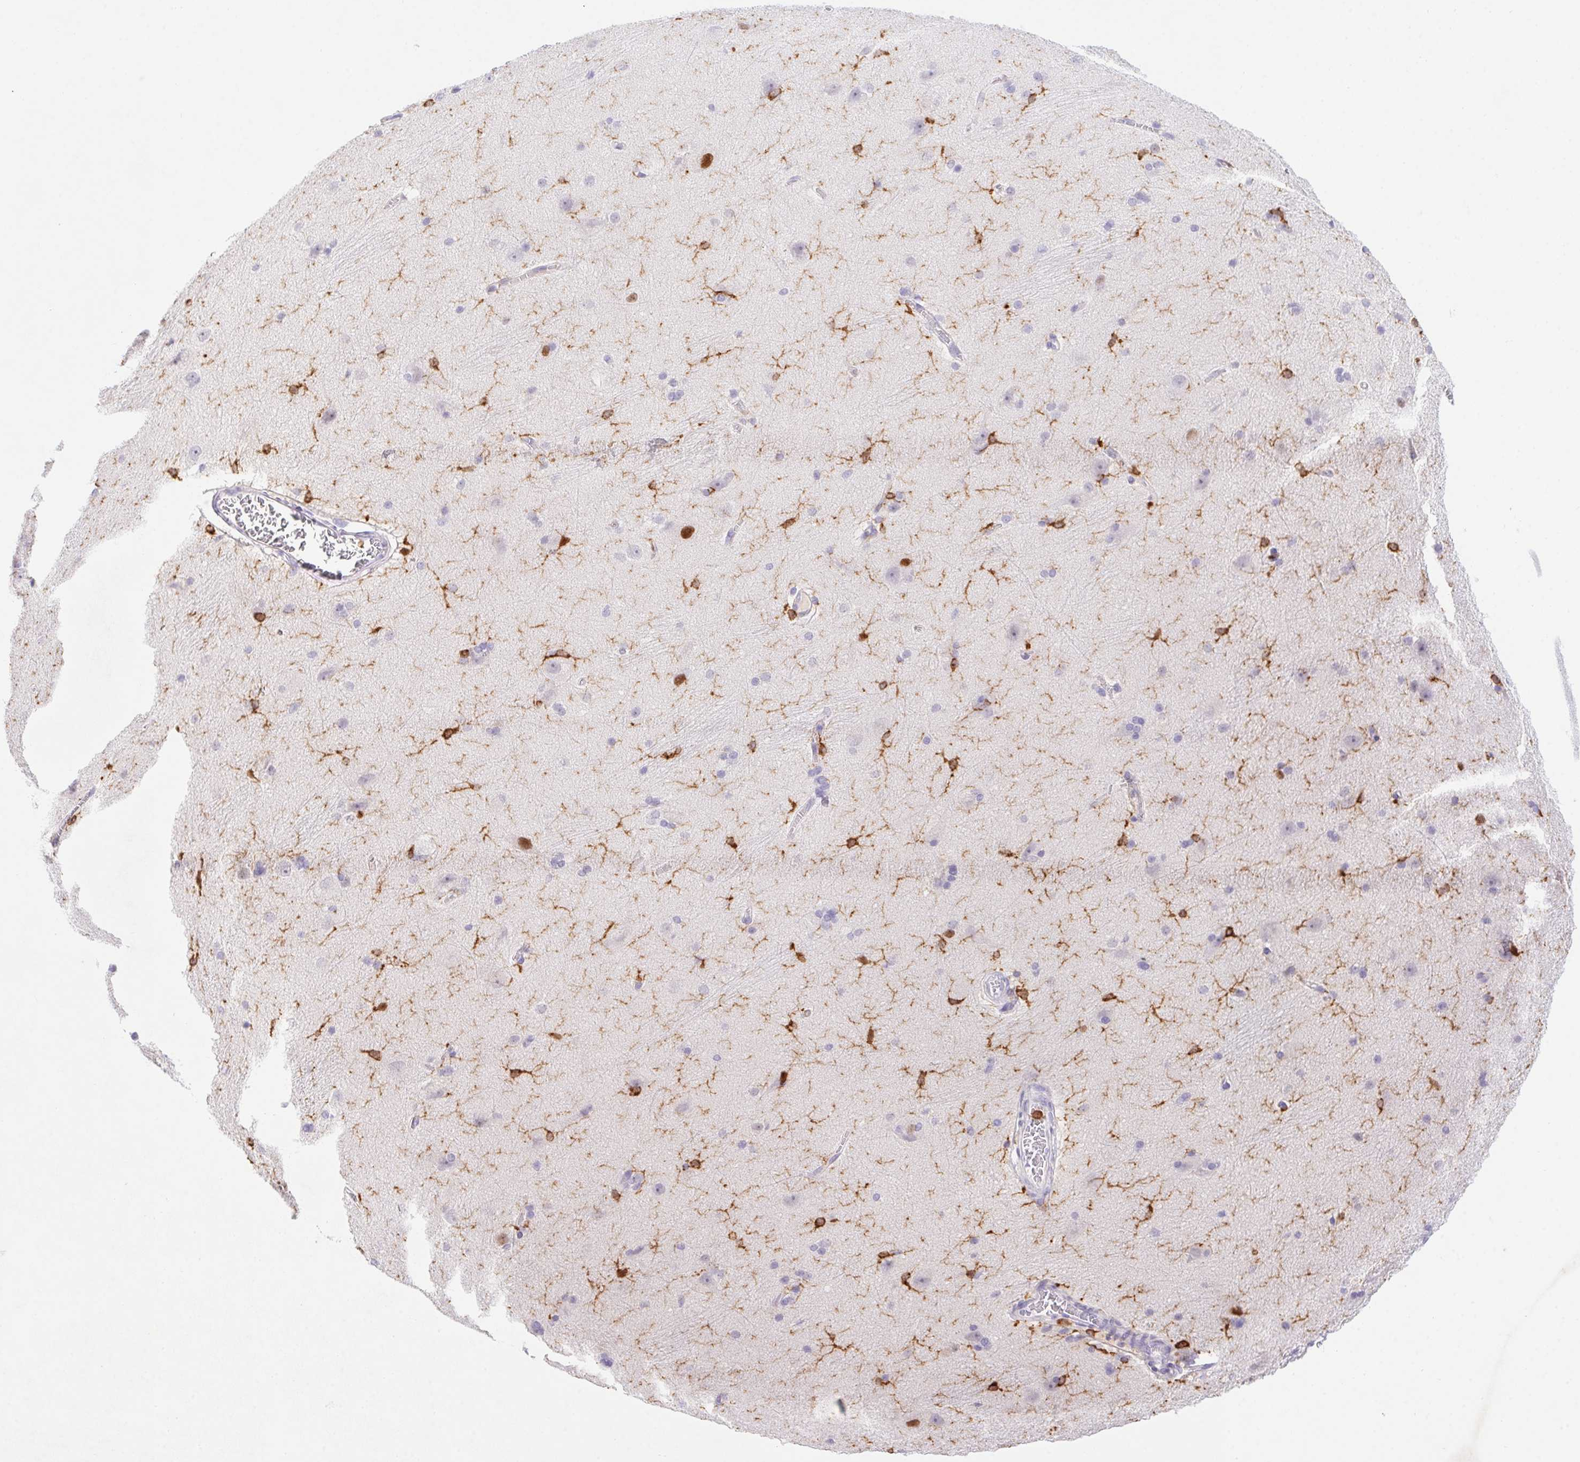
{"staining": {"intensity": "strong", "quantity": "<25%", "location": "cytoplasmic/membranous"}, "tissue": "hippocampus", "cell_type": "Glial cells", "image_type": "normal", "snomed": [{"axis": "morphology", "description": "Normal tissue, NOS"}, {"axis": "topography", "description": "Cerebral cortex"}, {"axis": "topography", "description": "Hippocampus"}], "caption": "This micrograph demonstrates normal hippocampus stained with immunohistochemistry (IHC) to label a protein in brown. The cytoplasmic/membranous of glial cells show strong positivity for the protein. Nuclei are counter-stained blue.", "gene": "APBB1IP", "patient": {"sex": "female", "age": 19}}